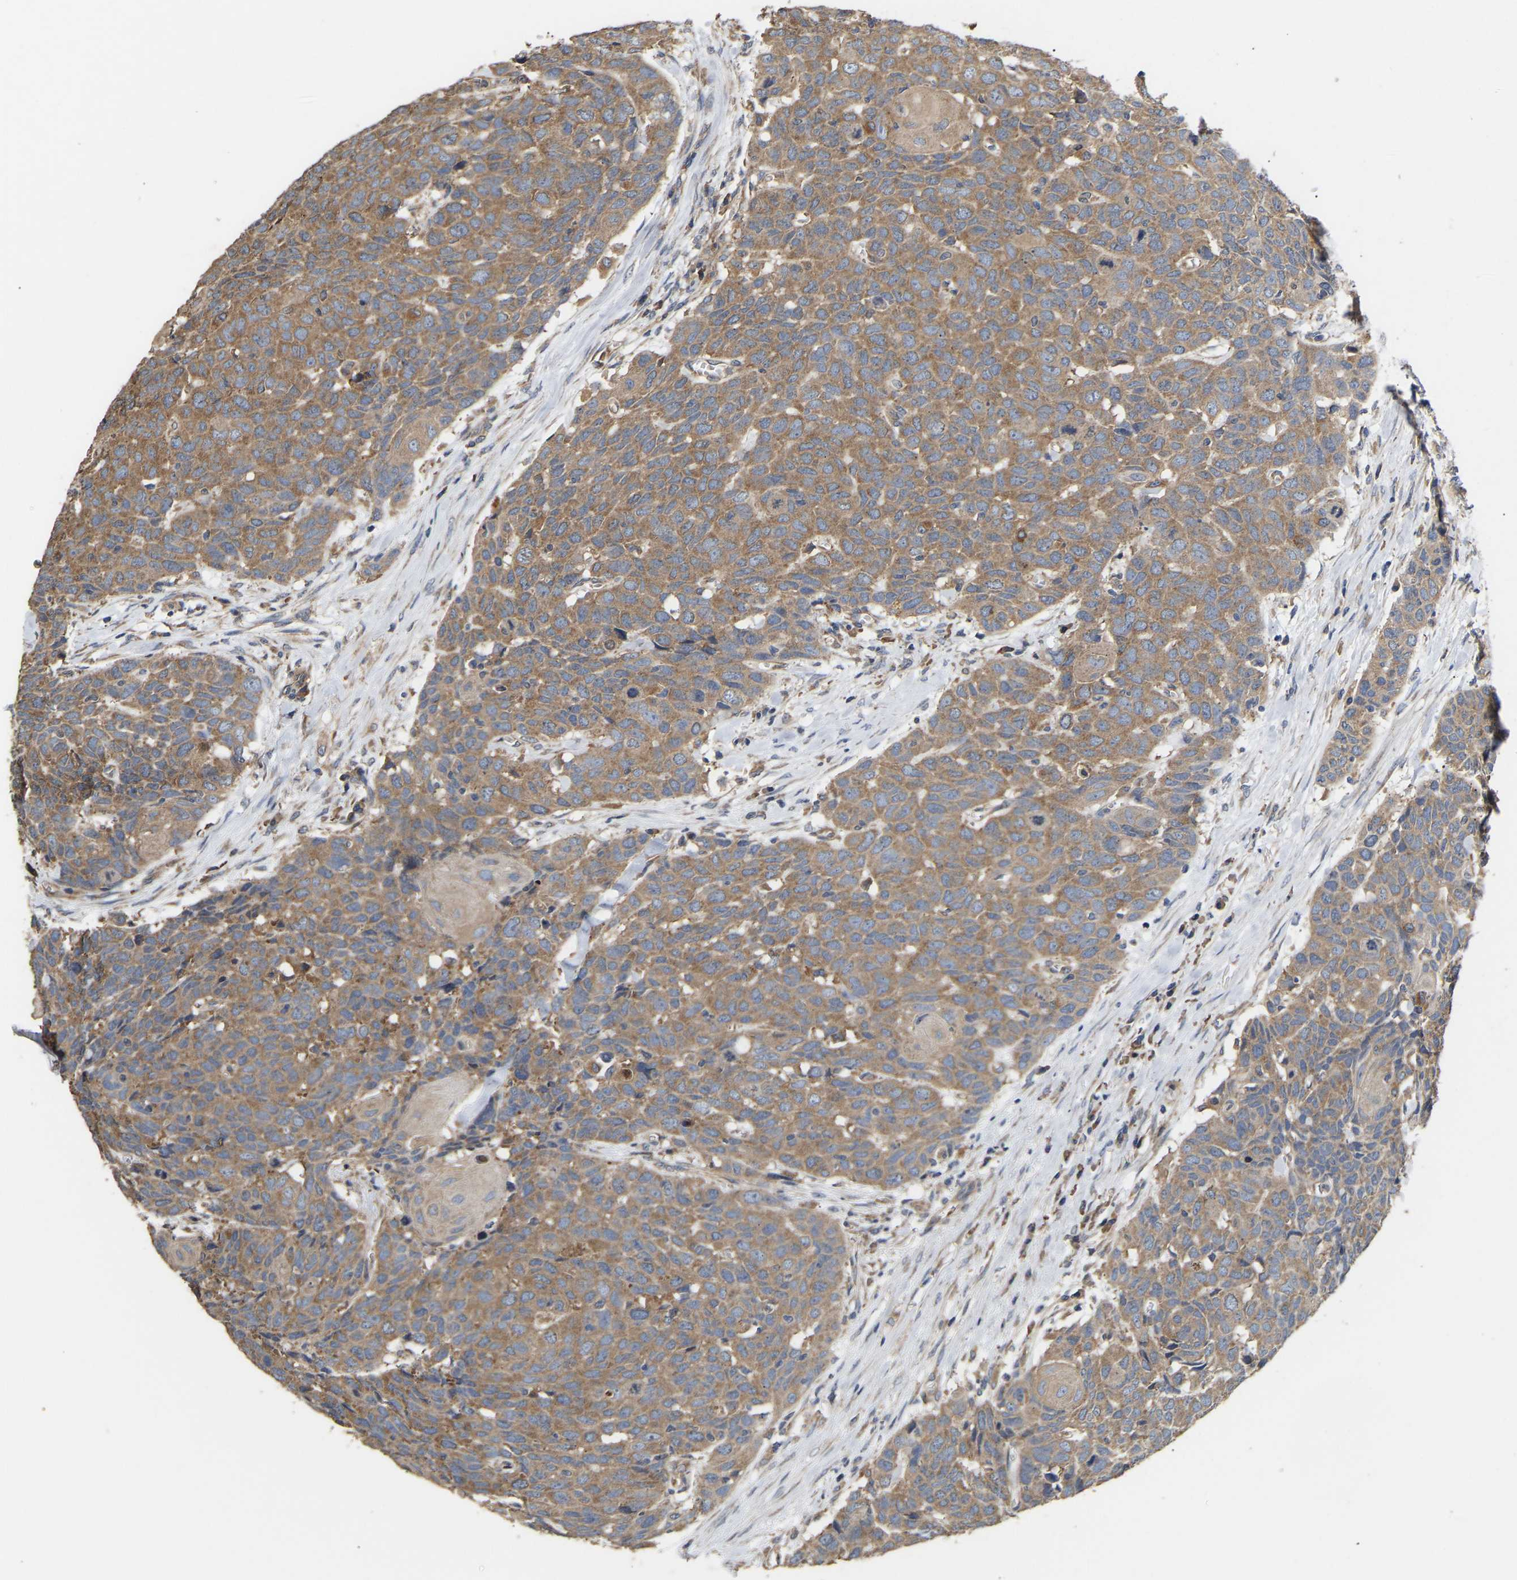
{"staining": {"intensity": "moderate", "quantity": ">75%", "location": "cytoplasmic/membranous"}, "tissue": "head and neck cancer", "cell_type": "Tumor cells", "image_type": "cancer", "snomed": [{"axis": "morphology", "description": "Squamous cell carcinoma, NOS"}, {"axis": "topography", "description": "Head-Neck"}], "caption": "Immunohistochemical staining of human head and neck squamous cell carcinoma displays moderate cytoplasmic/membranous protein expression in about >75% of tumor cells. (DAB (3,3'-diaminobenzidine) IHC with brightfield microscopy, high magnification).", "gene": "AIMP2", "patient": {"sex": "male", "age": 66}}